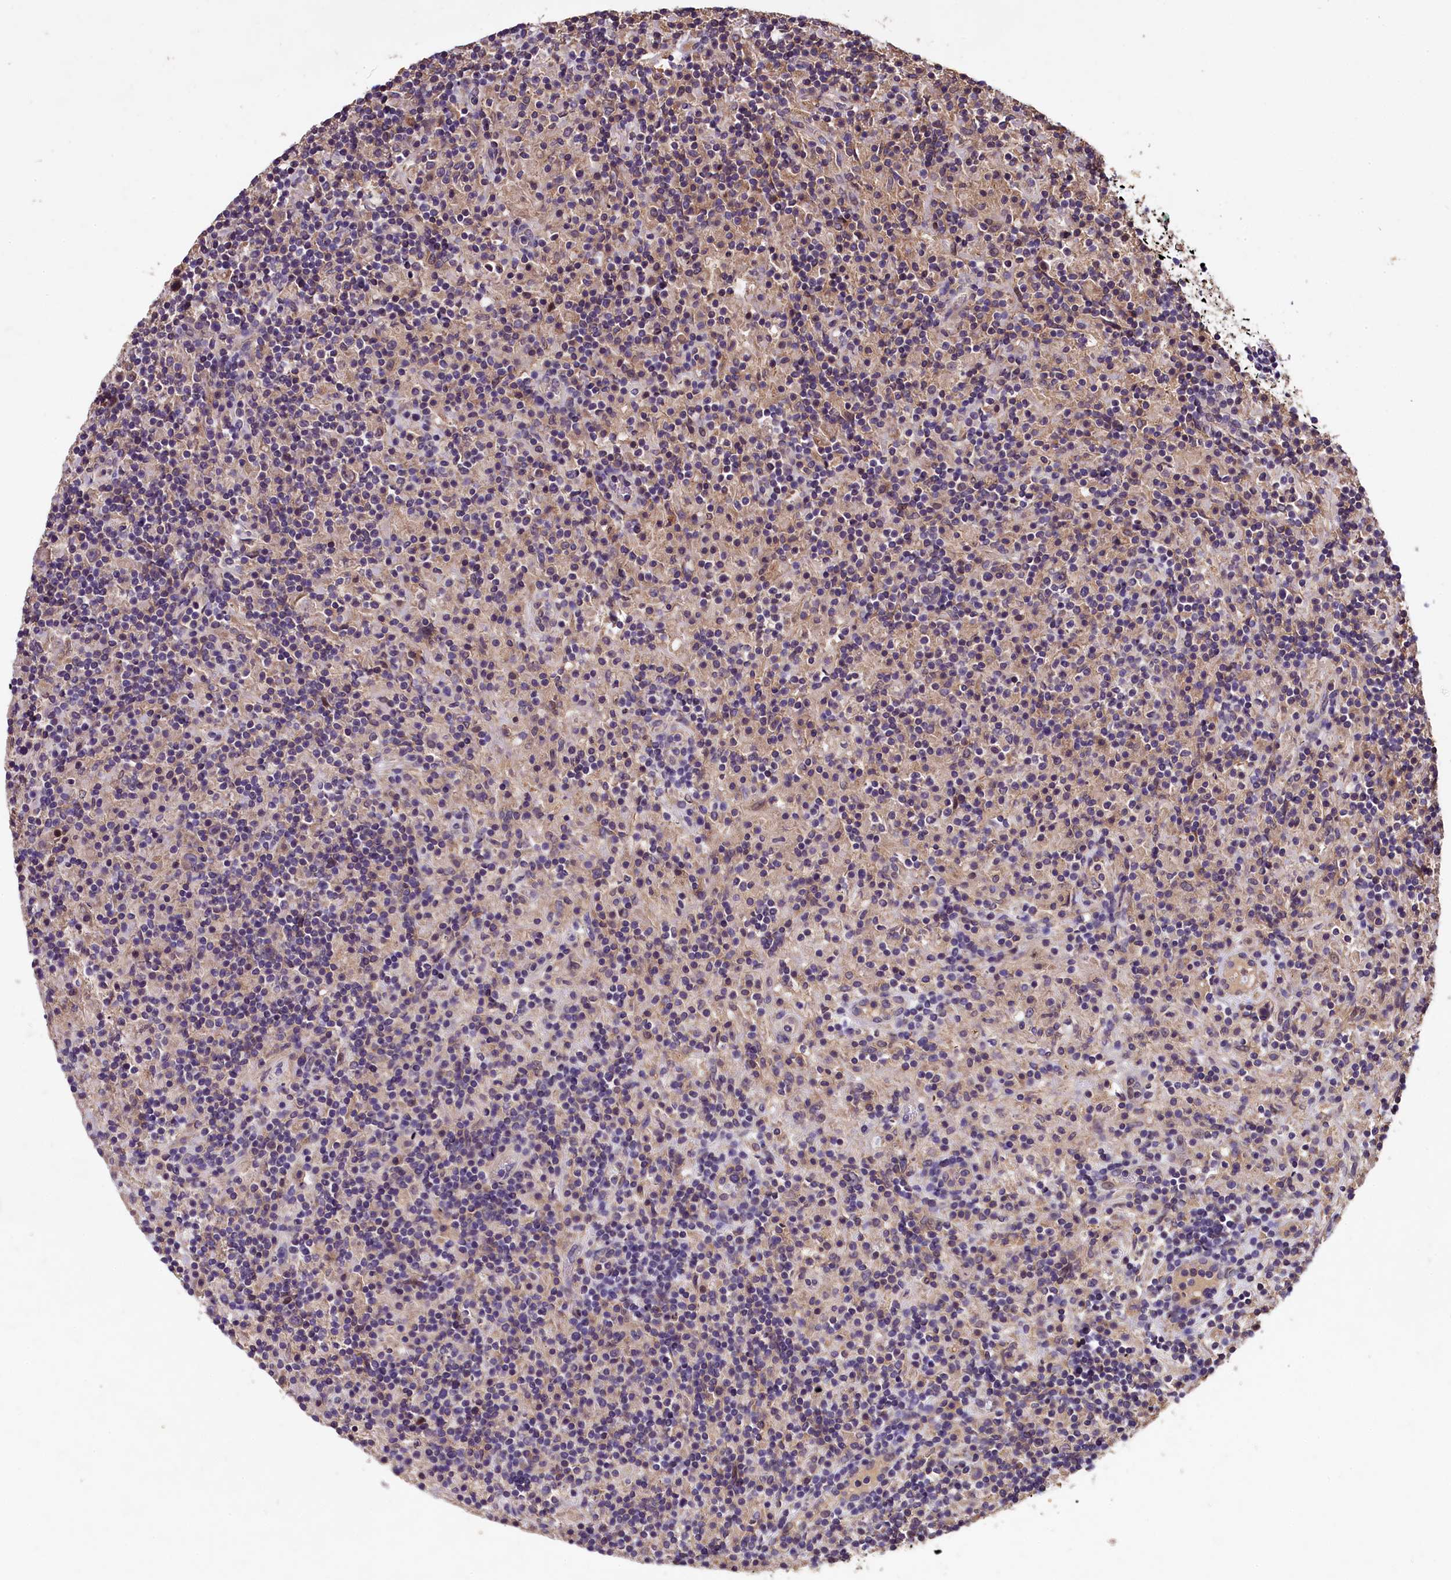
{"staining": {"intensity": "weak", "quantity": "<25%", "location": "cytoplasmic/membranous,nuclear"}, "tissue": "lymphoma", "cell_type": "Tumor cells", "image_type": "cancer", "snomed": [{"axis": "morphology", "description": "Hodgkin's disease, NOS"}, {"axis": "topography", "description": "Lymph node"}], "caption": "Immunohistochemistry histopathology image of neoplastic tissue: human Hodgkin's disease stained with DAB shows no significant protein staining in tumor cells.", "gene": "PLXNB1", "patient": {"sex": "male", "age": 70}}